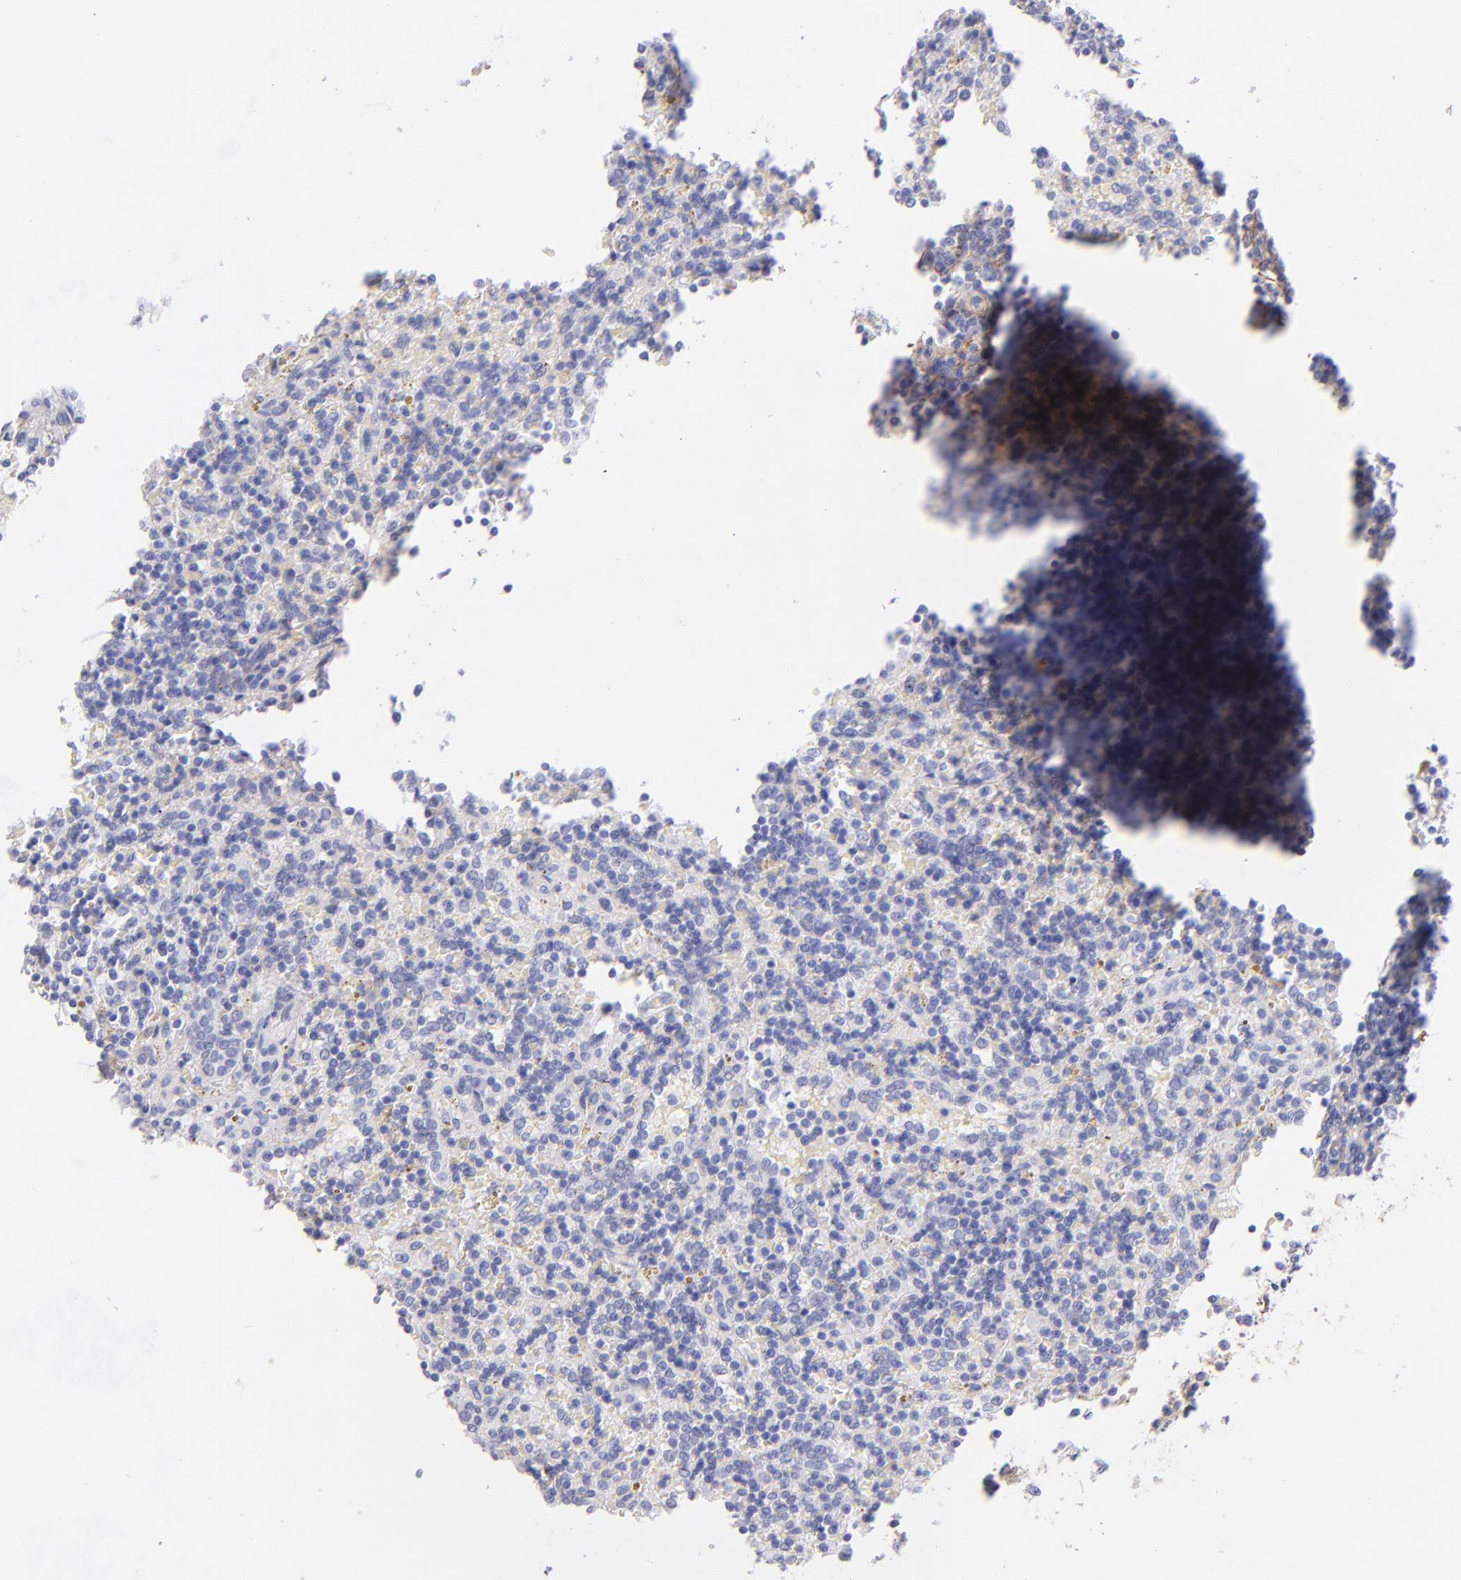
{"staining": {"intensity": "moderate", "quantity": "<25%", "location": "cytoplasmic/membranous"}, "tissue": "lymphoma", "cell_type": "Tumor cells", "image_type": "cancer", "snomed": [{"axis": "morphology", "description": "Malignant lymphoma, non-Hodgkin's type, Low grade"}, {"axis": "topography", "description": "Spleen"}], "caption": "Immunohistochemistry image of lymphoma stained for a protein (brown), which exhibits low levels of moderate cytoplasmic/membranous staining in about <25% of tumor cells.", "gene": "CD81", "patient": {"sex": "male", "age": 67}}